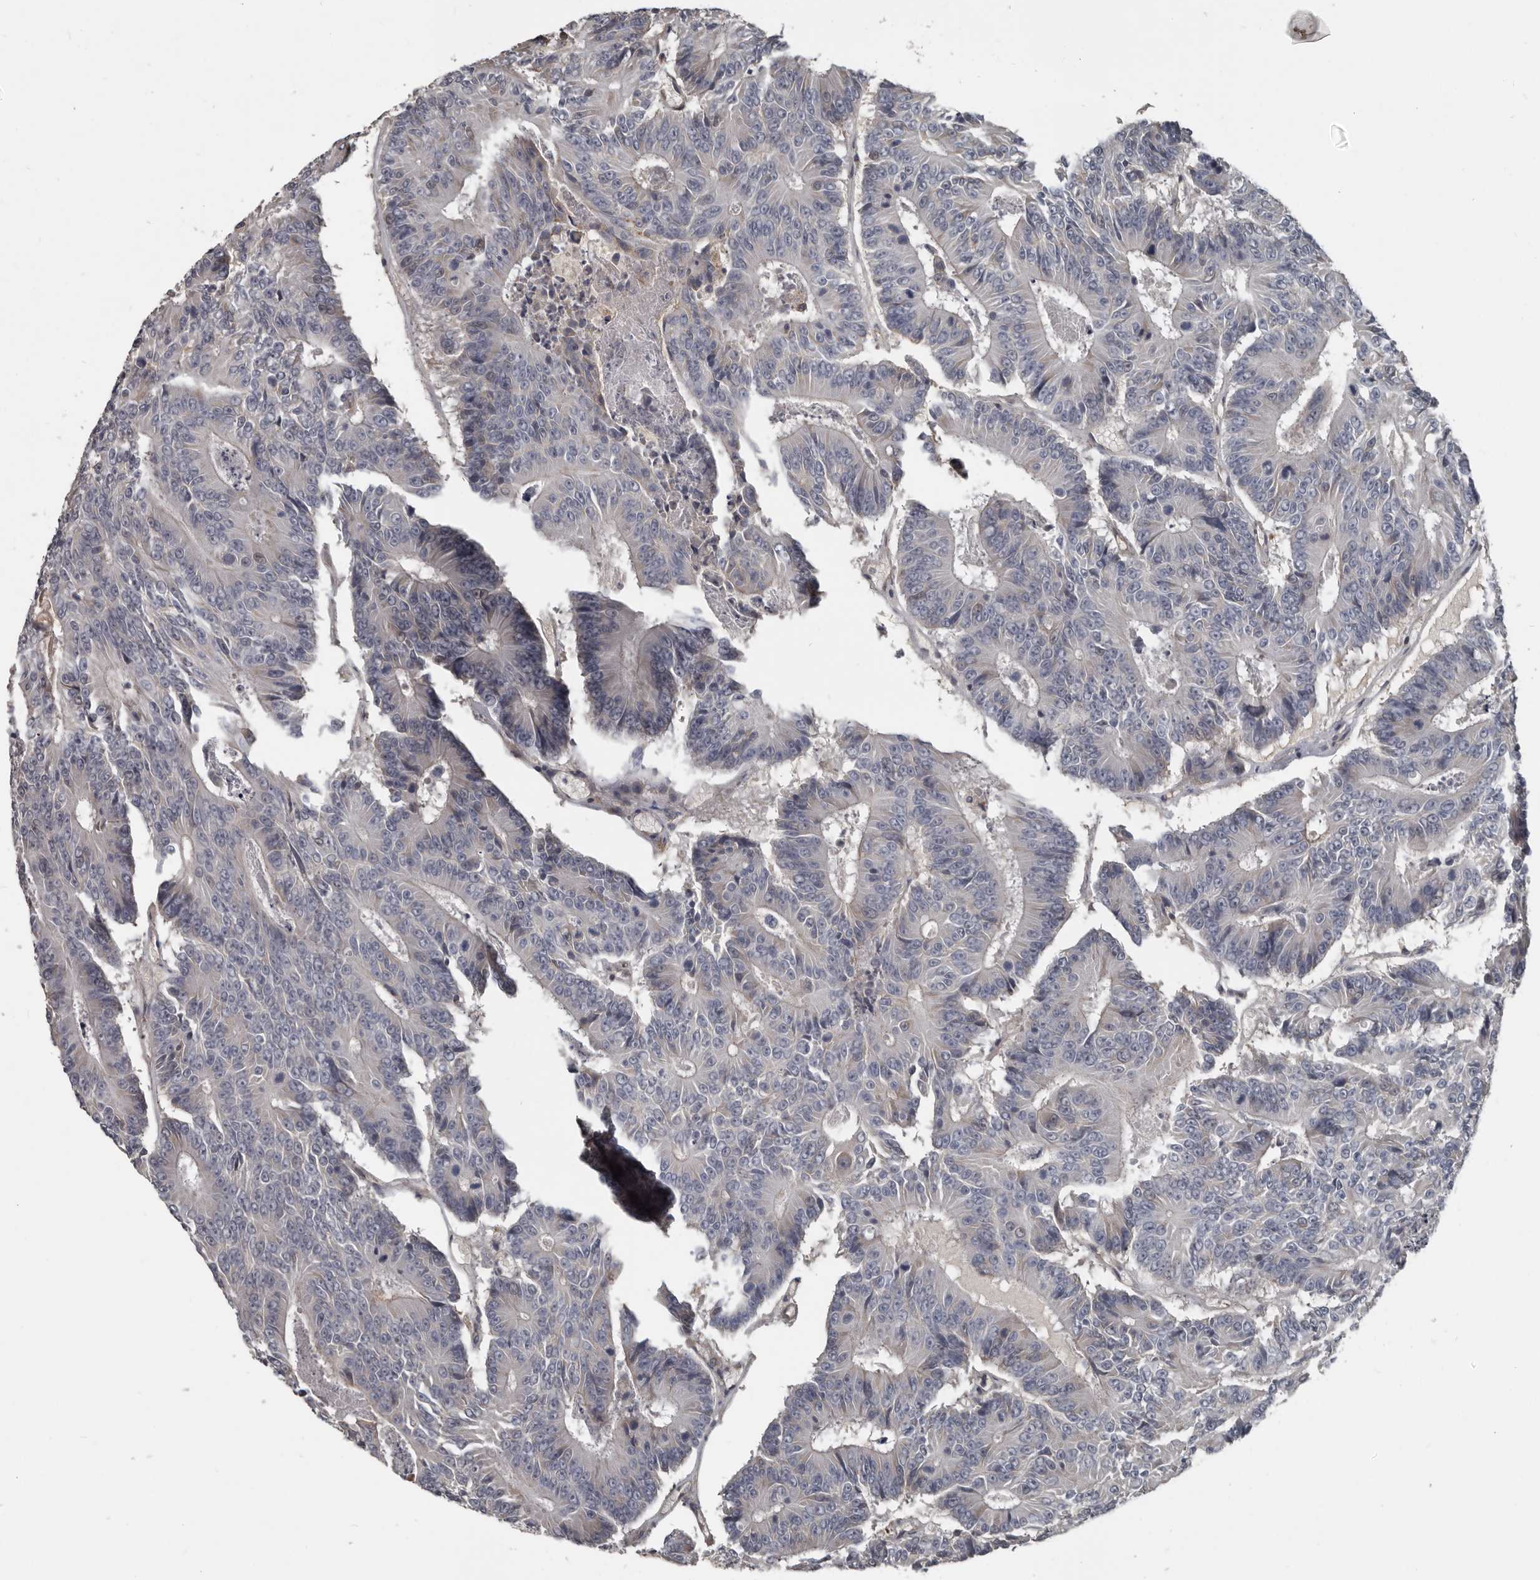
{"staining": {"intensity": "negative", "quantity": "none", "location": "none"}, "tissue": "colorectal cancer", "cell_type": "Tumor cells", "image_type": "cancer", "snomed": [{"axis": "morphology", "description": "Adenocarcinoma, NOS"}, {"axis": "topography", "description": "Colon"}], "caption": "A high-resolution histopathology image shows immunohistochemistry (IHC) staining of colorectal adenocarcinoma, which displays no significant expression in tumor cells.", "gene": "CA6", "patient": {"sex": "male", "age": 83}}